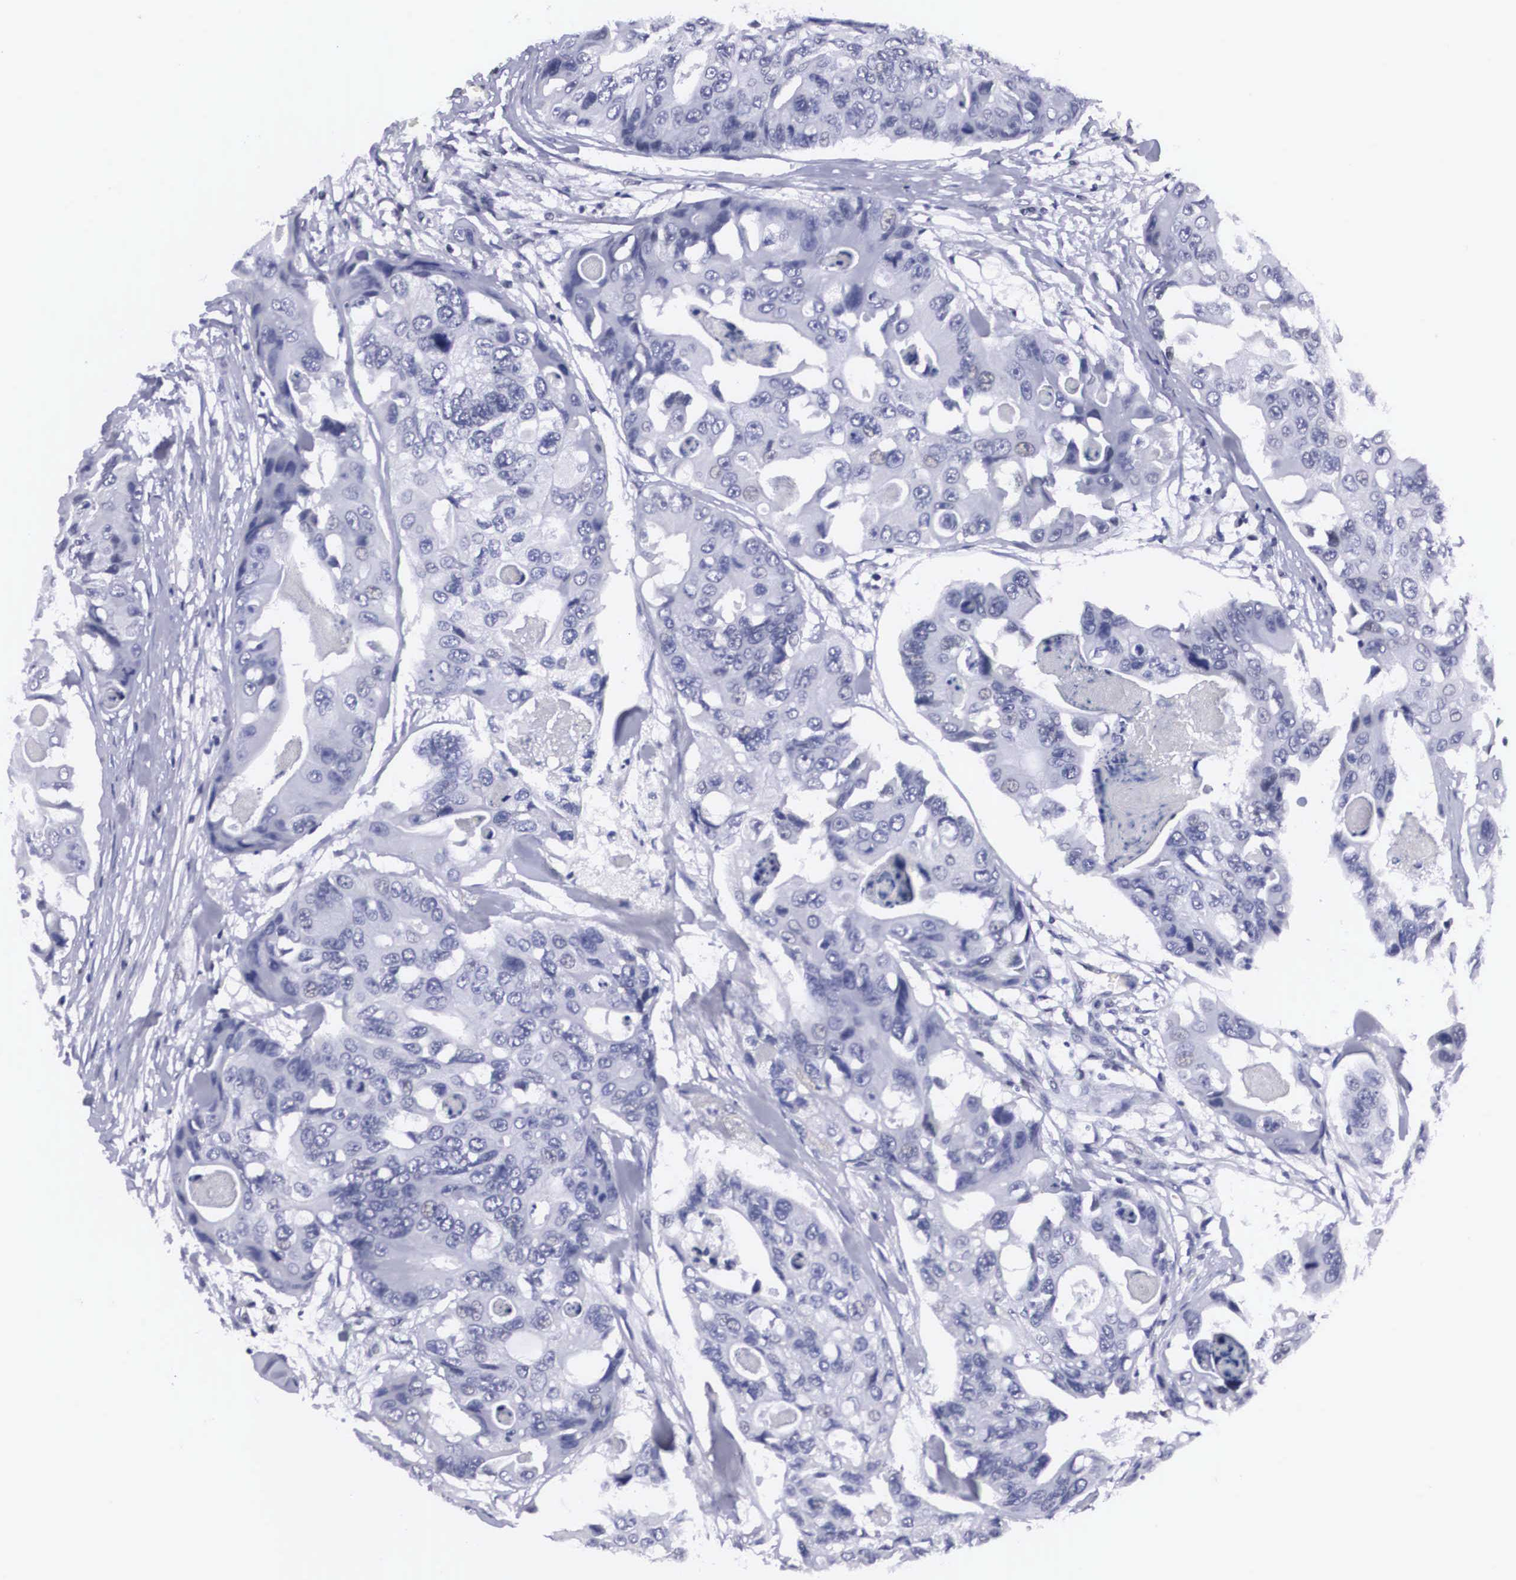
{"staining": {"intensity": "negative", "quantity": "none", "location": "none"}, "tissue": "colorectal cancer", "cell_type": "Tumor cells", "image_type": "cancer", "snomed": [{"axis": "morphology", "description": "Adenocarcinoma, NOS"}, {"axis": "topography", "description": "Colon"}], "caption": "The histopathology image reveals no staining of tumor cells in adenocarcinoma (colorectal).", "gene": "C22orf31", "patient": {"sex": "female", "age": 86}}